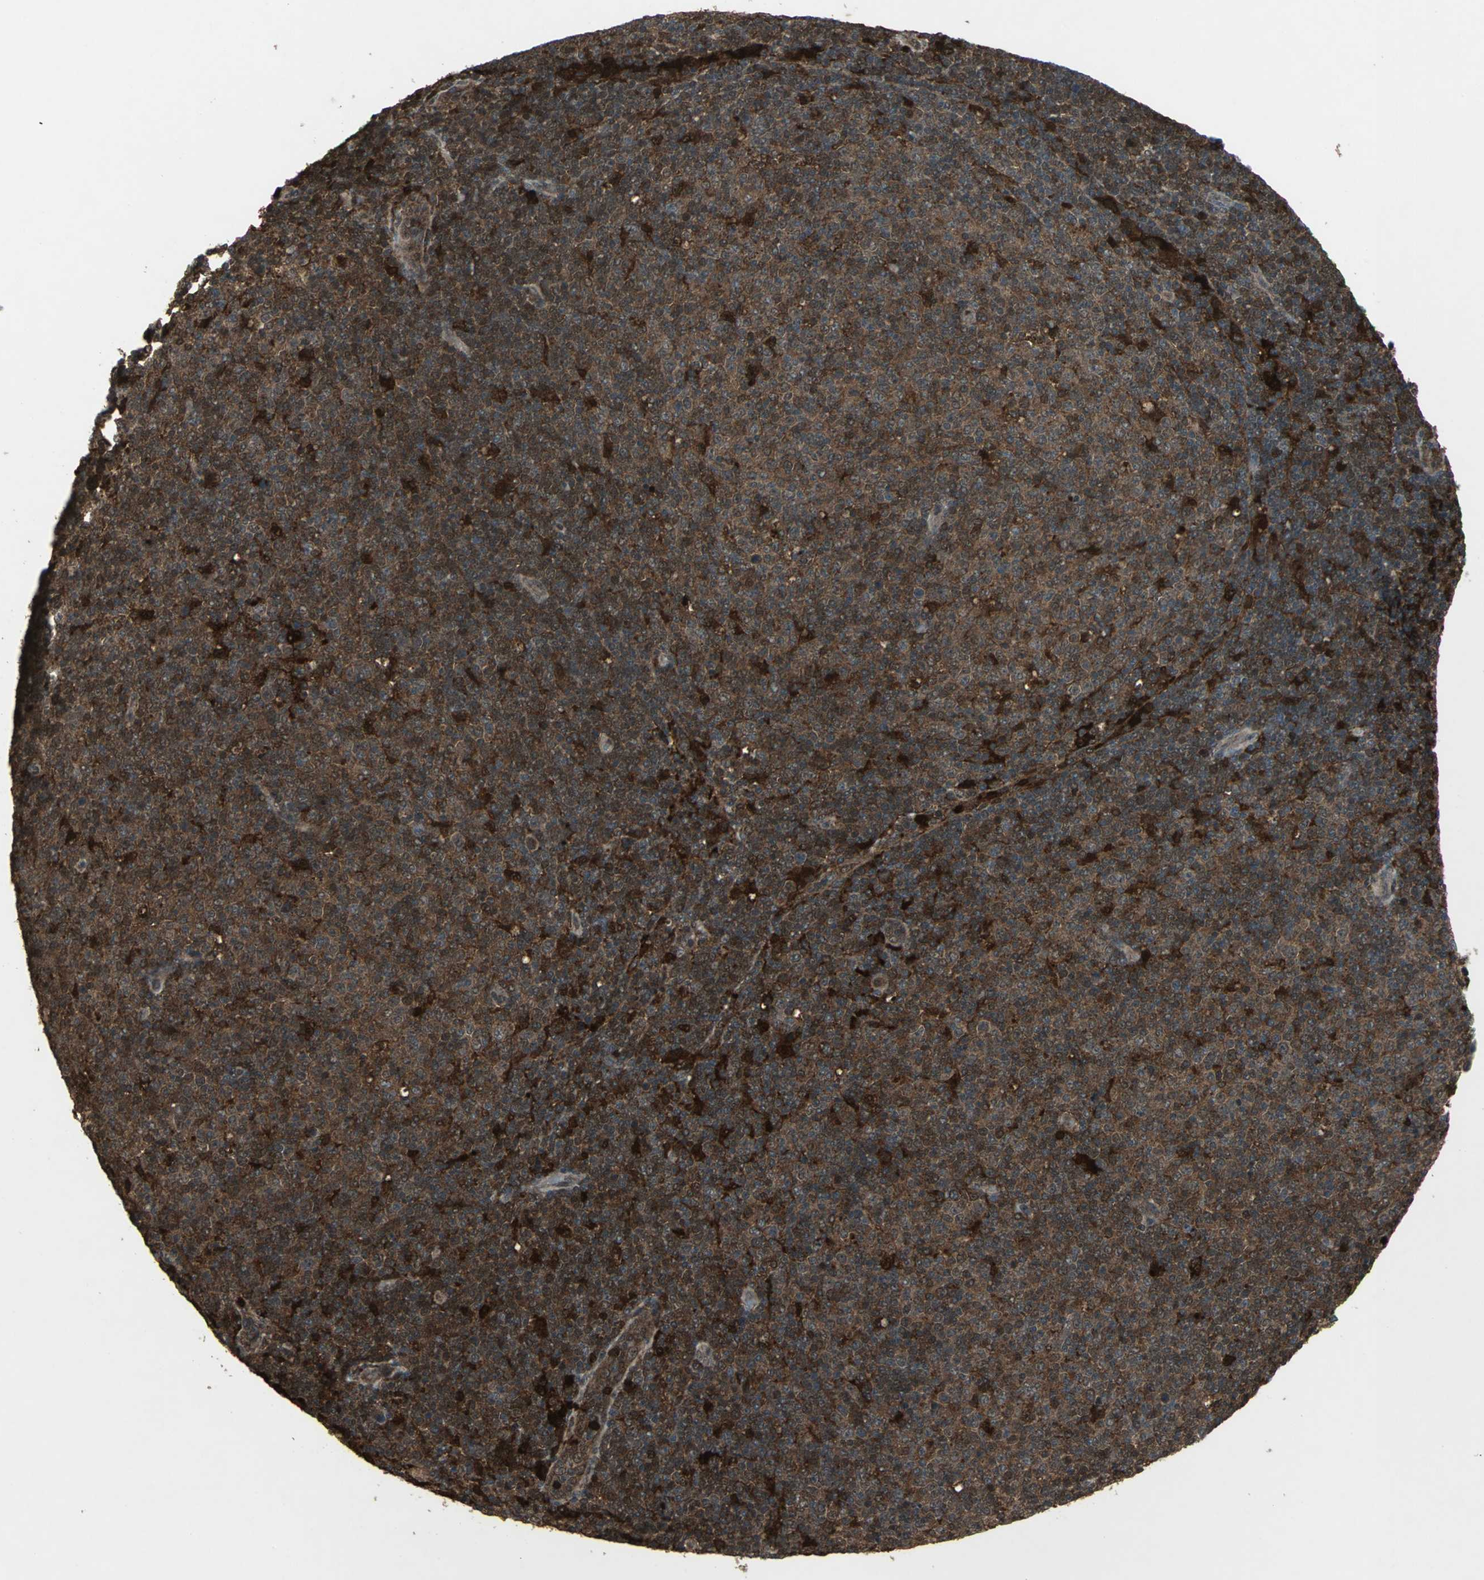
{"staining": {"intensity": "strong", "quantity": ">75%", "location": "cytoplasmic/membranous,nuclear"}, "tissue": "lymphoma", "cell_type": "Tumor cells", "image_type": "cancer", "snomed": [{"axis": "morphology", "description": "Malignant lymphoma, non-Hodgkin's type, Low grade"}, {"axis": "topography", "description": "Lymph node"}], "caption": "This is a micrograph of immunohistochemistry (IHC) staining of low-grade malignant lymphoma, non-Hodgkin's type, which shows strong positivity in the cytoplasmic/membranous and nuclear of tumor cells.", "gene": "PYCARD", "patient": {"sex": "male", "age": 70}}